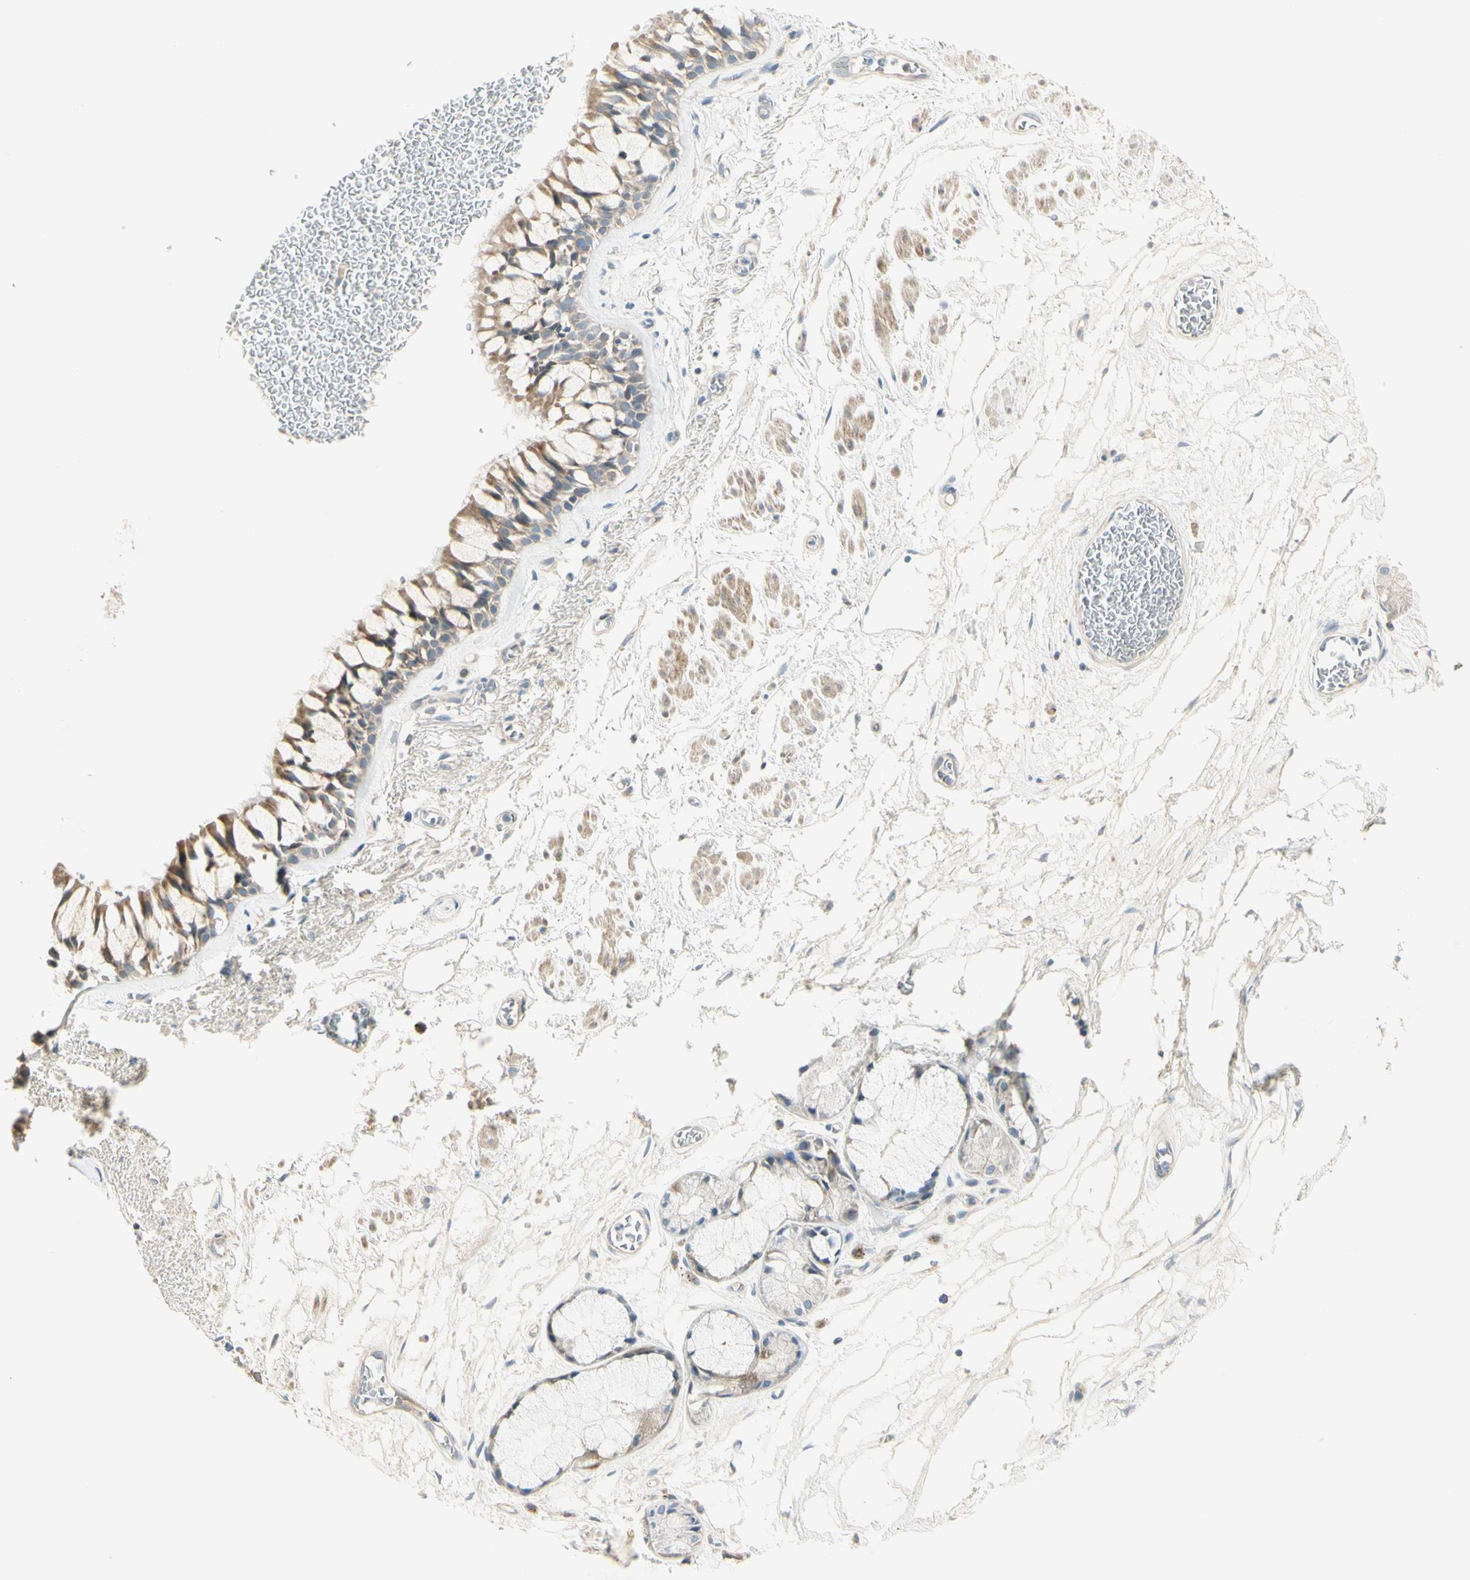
{"staining": {"intensity": "moderate", "quantity": ">75%", "location": "cytoplasmic/membranous"}, "tissue": "bronchus", "cell_type": "Respiratory epithelial cells", "image_type": "normal", "snomed": [{"axis": "morphology", "description": "Normal tissue, NOS"}, {"axis": "topography", "description": "Bronchus"}], "caption": "Immunohistochemical staining of benign bronchus displays moderate cytoplasmic/membranous protein staining in about >75% of respiratory epithelial cells. The staining was performed using DAB (3,3'-diaminobenzidine), with brown indicating positive protein expression. Nuclei are stained blue with hematoxylin.", "gene": "ADGRA3", "patient": {"sex": "male", "age": 66}}